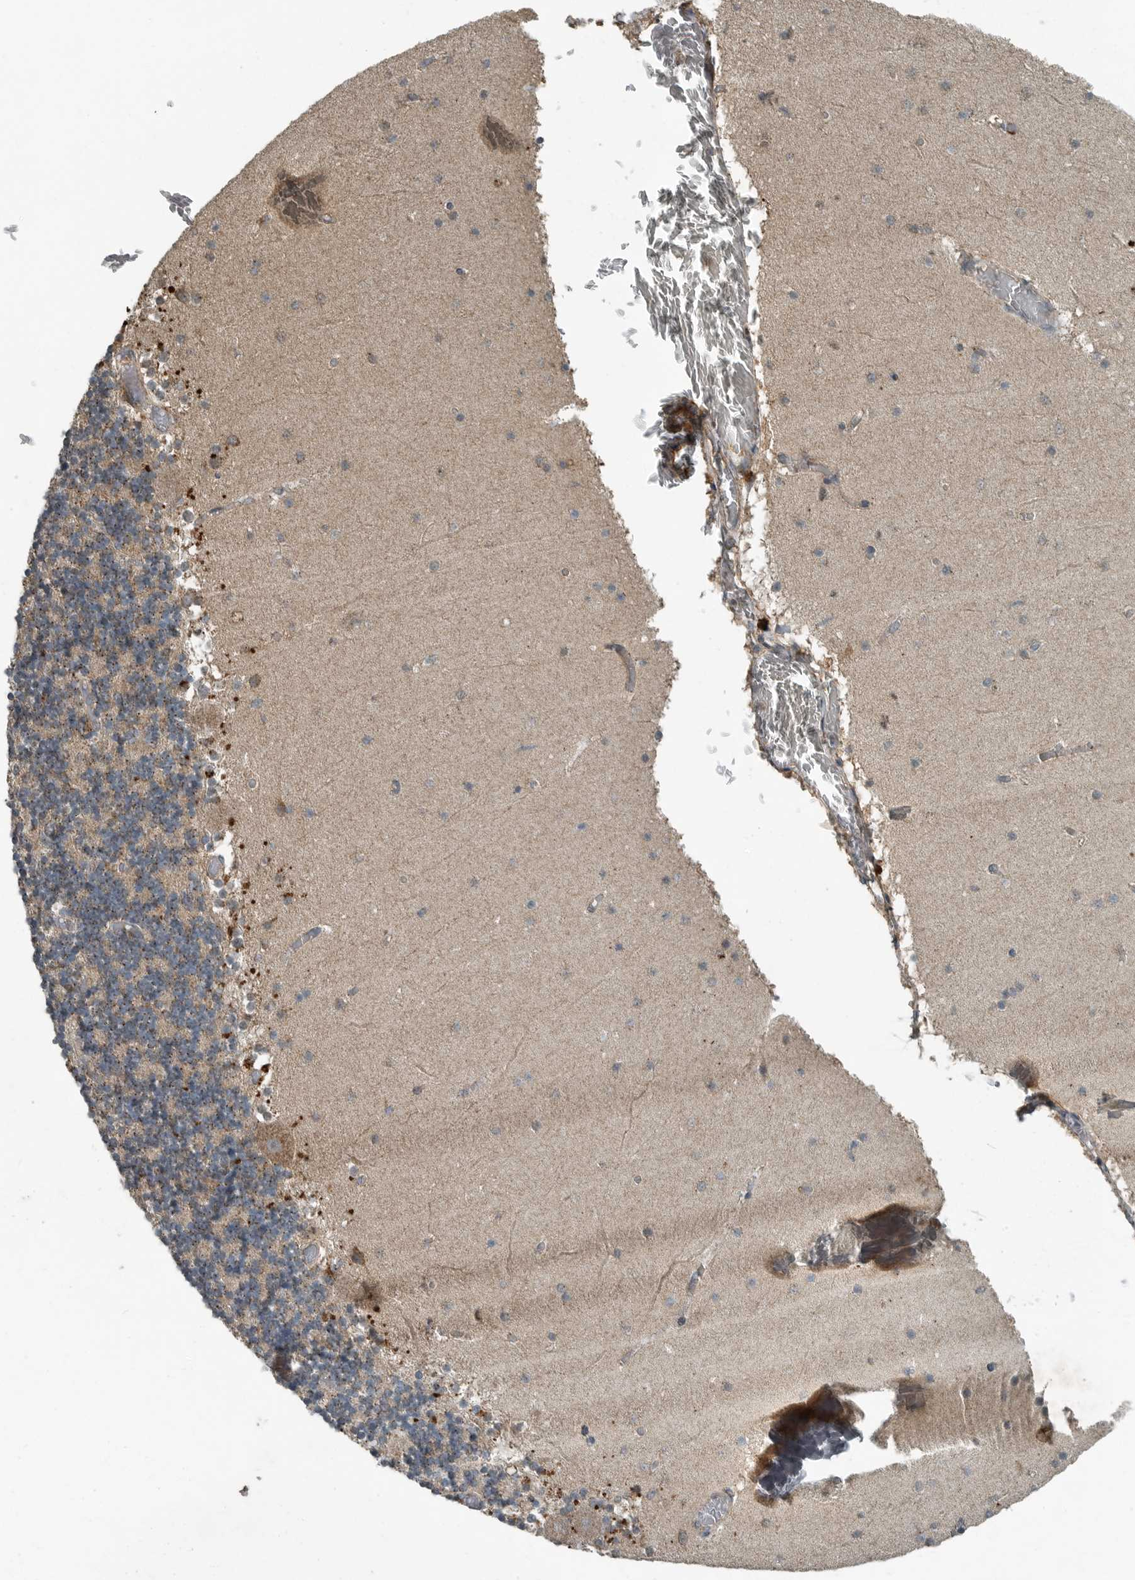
{"staining": {"intensity": "moderate", "quantity": "25%-75%", "location": "cytoplasmic/membranous"}, "tissue": "cerebellum", "cell_type": "Cells in granular layer", "image_type": "normal", "snomed": [{"axis": "morphology", "description": "Normal tissue, NOS"}, {"axis": "topography", "description": "Cerebellum"}], "caption": "Cerebellum stained with DAB immunohistochemistry shows medium levels of moderate cytoplasmic/membranous positivity in about 25%-75% of cells in granular layer.", "gene": "IL6ST", "patient": {"sex": "female", "age": 28}}